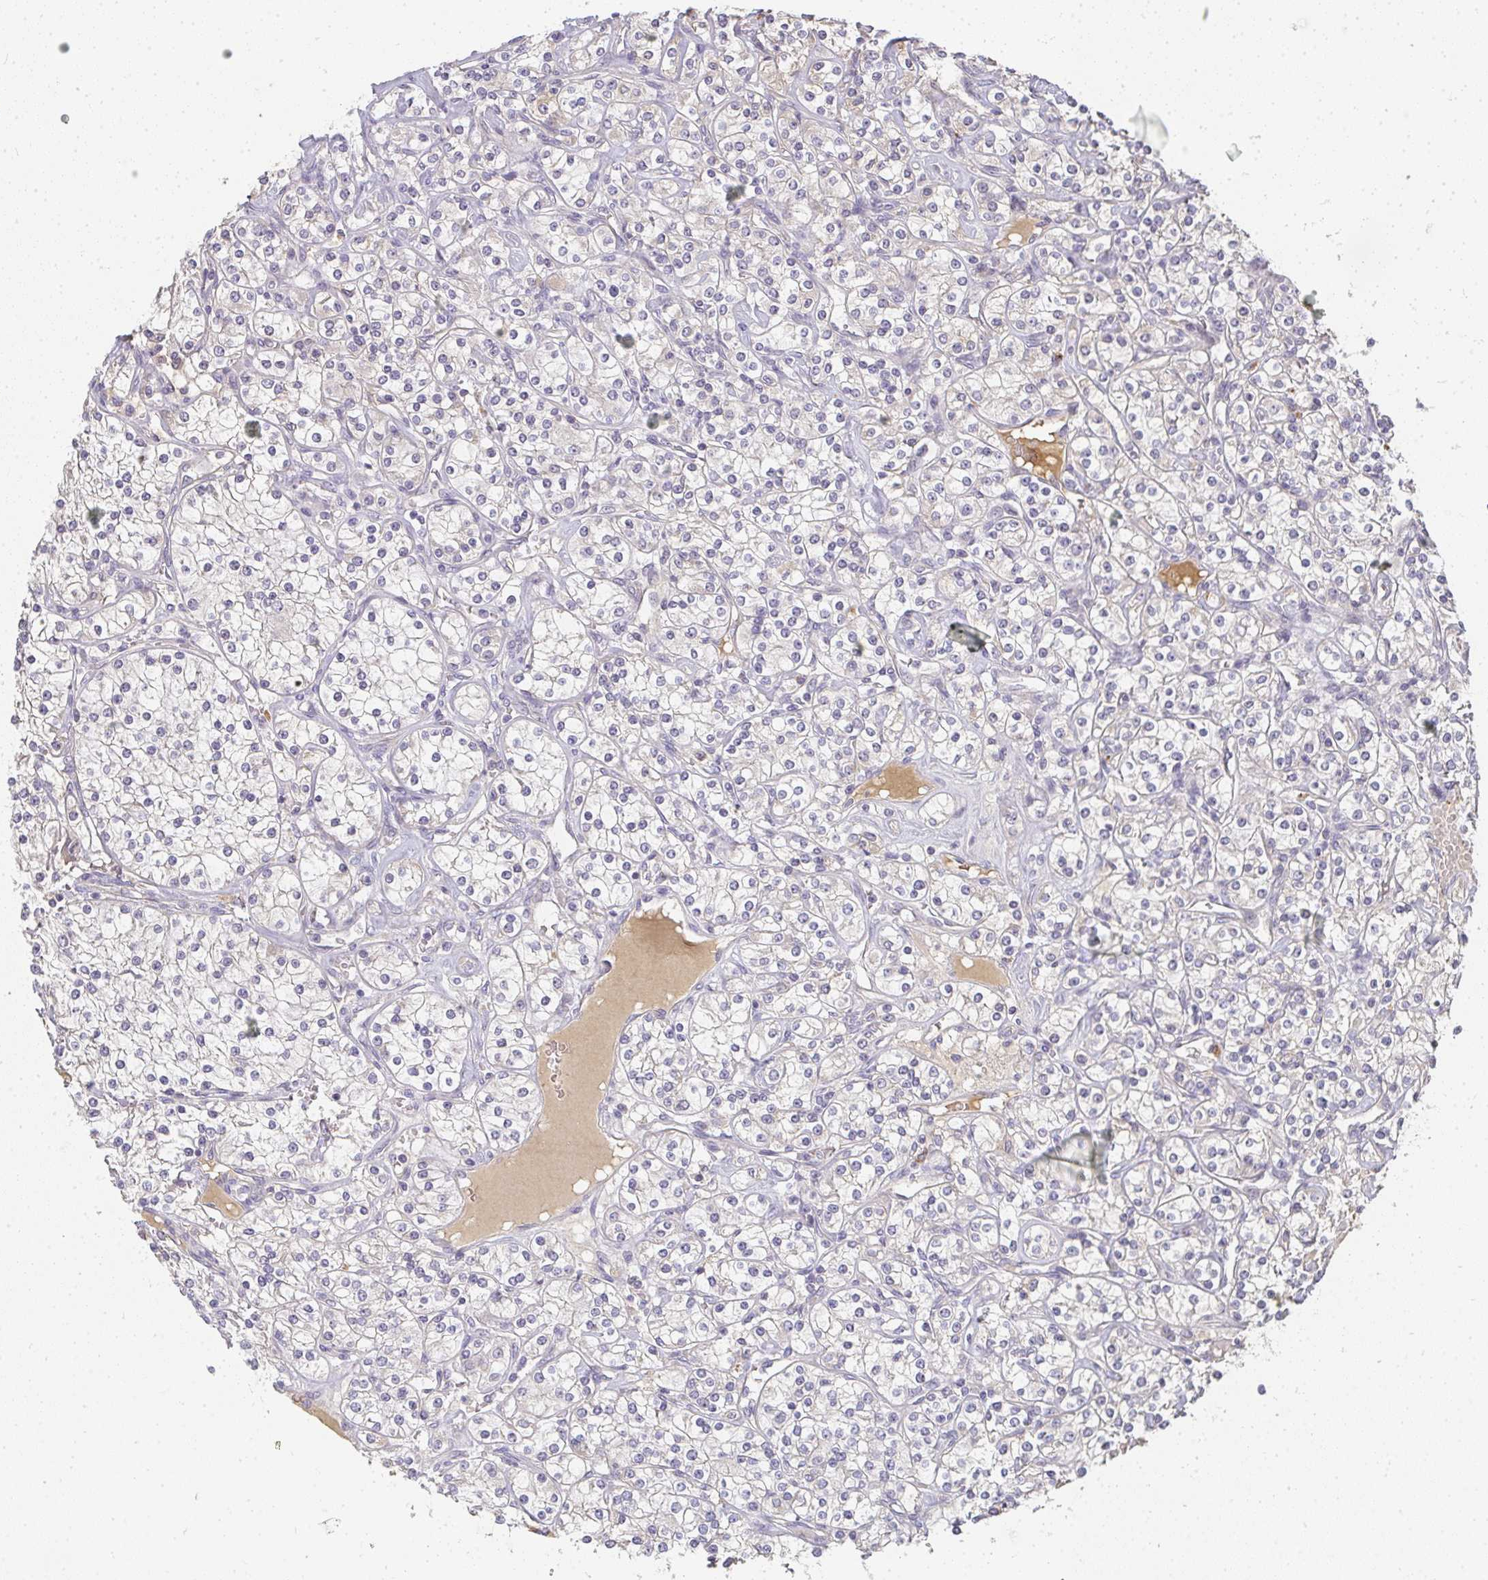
{"staining": {"intensity": "negative", "quantity": "none", "location": "none"}, "tissue": "renal cancer", "cell_type": "Tumor cells", "image_type": "cancer", "snomed": [{"axis": "morphology", "description": "Adenocarcinoma, NOS"}, {"axis": "topography", "description": "Kidney"}], "caption": "IHC histopathology image of adenocarcinoma (renal) stained for a protein (brown), which demonstrates no expression in tumor cells.", "gene": "SLC35B3", "patient": {"sex": "male", "age": 77}}